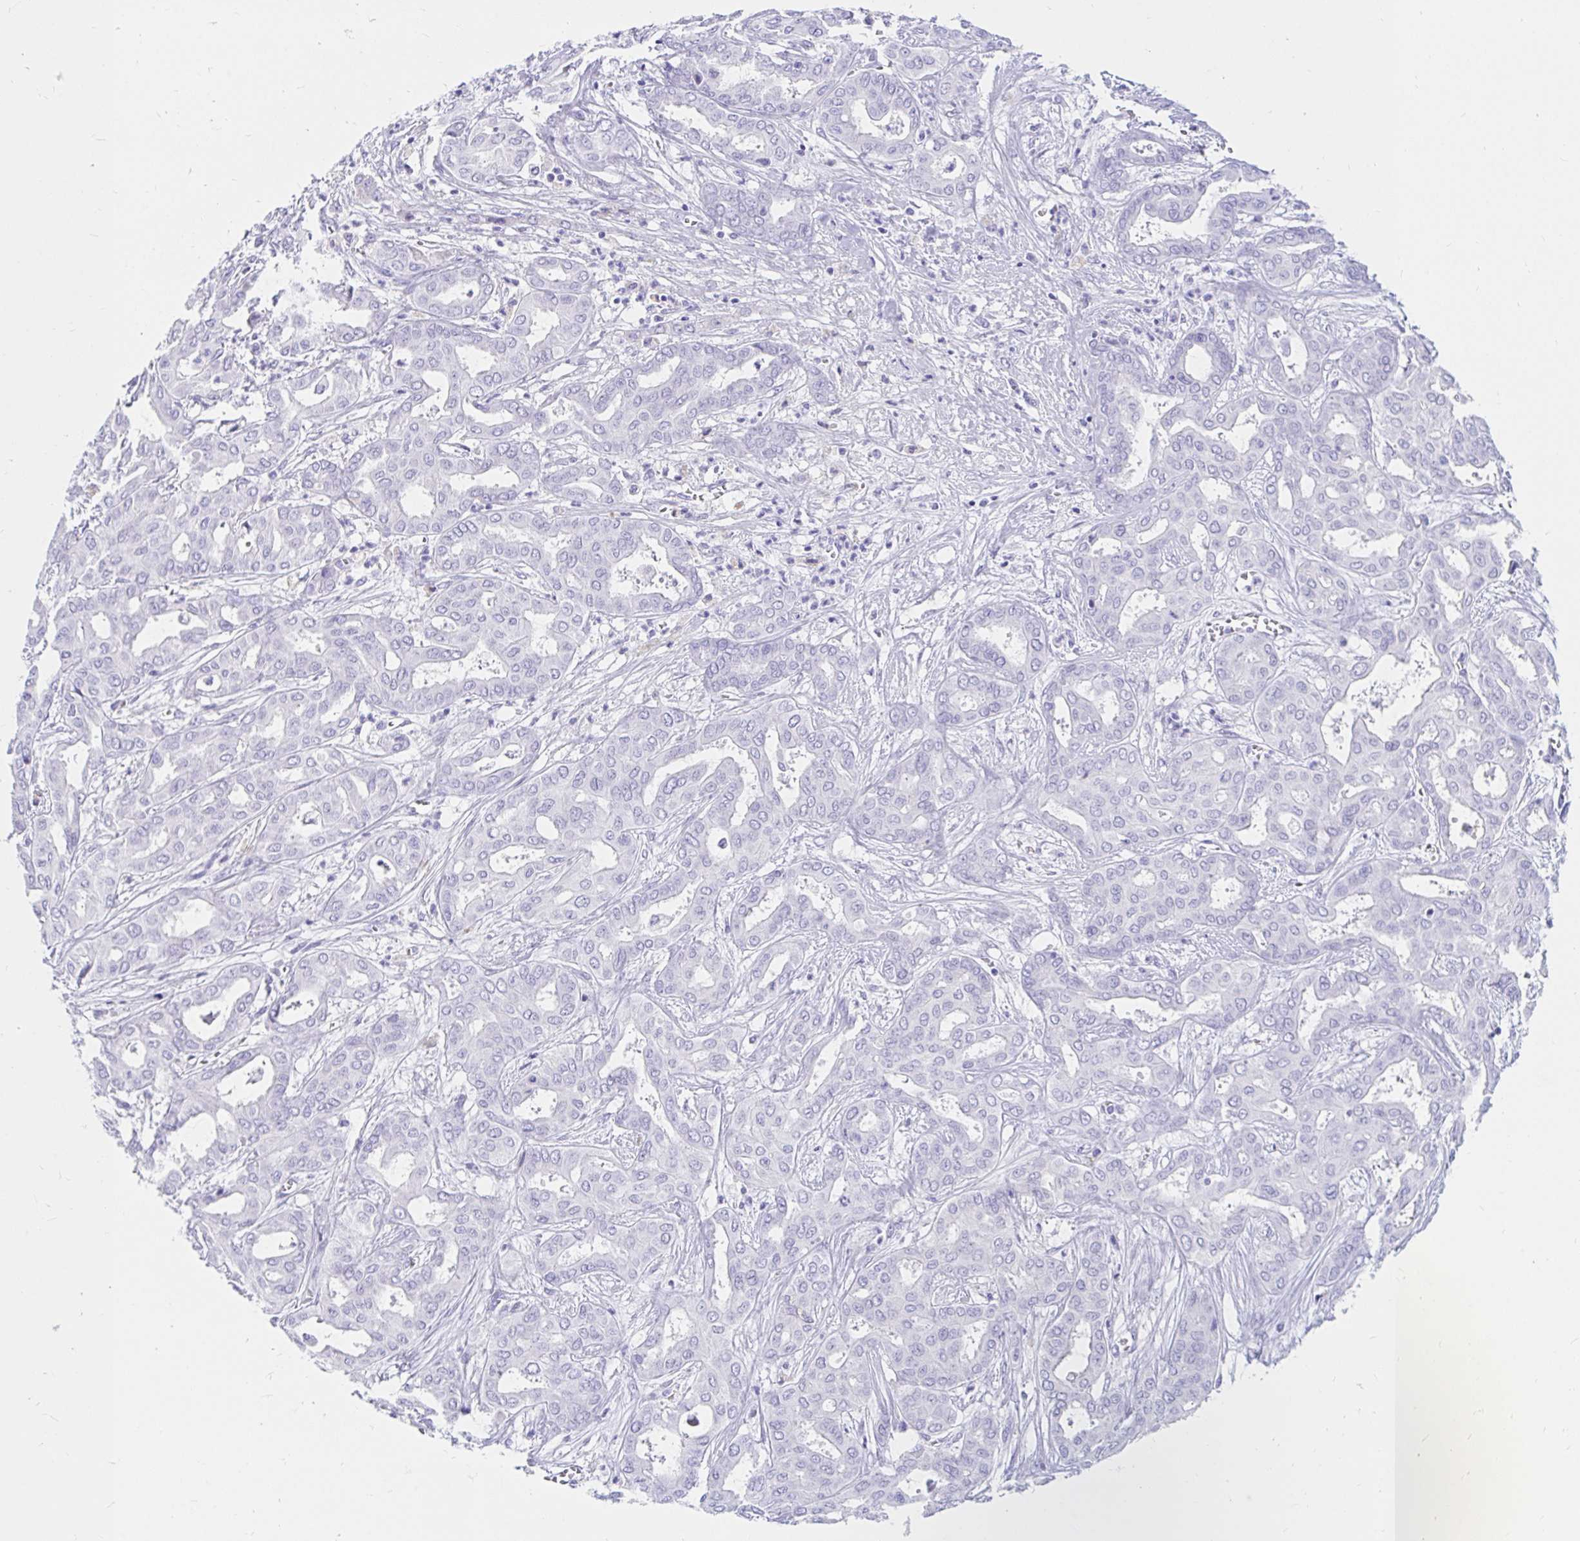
{"staining": {"intensity": "negative", "quantity": "none", "location": "none"}, "tissue": "liver cancer", "cell_type": "Tumor cells", "image_type": "cancer", "snomed": [{"axis": "morphology", "description": "Cholangiocarcinoma"}, {"axis": "topography", "description": "Liver"}], "caption": "Tumor cells are negative for protein expression in human liver cancer (cholangiocarcinoma). The staining is performed using DAB (3,3'-diaminobenzidine) brown chromogen with nuclei counter-stained in using hematoxylin.", "gene": "OR6T1", "patient": {"sex": "female", "age": 64}}